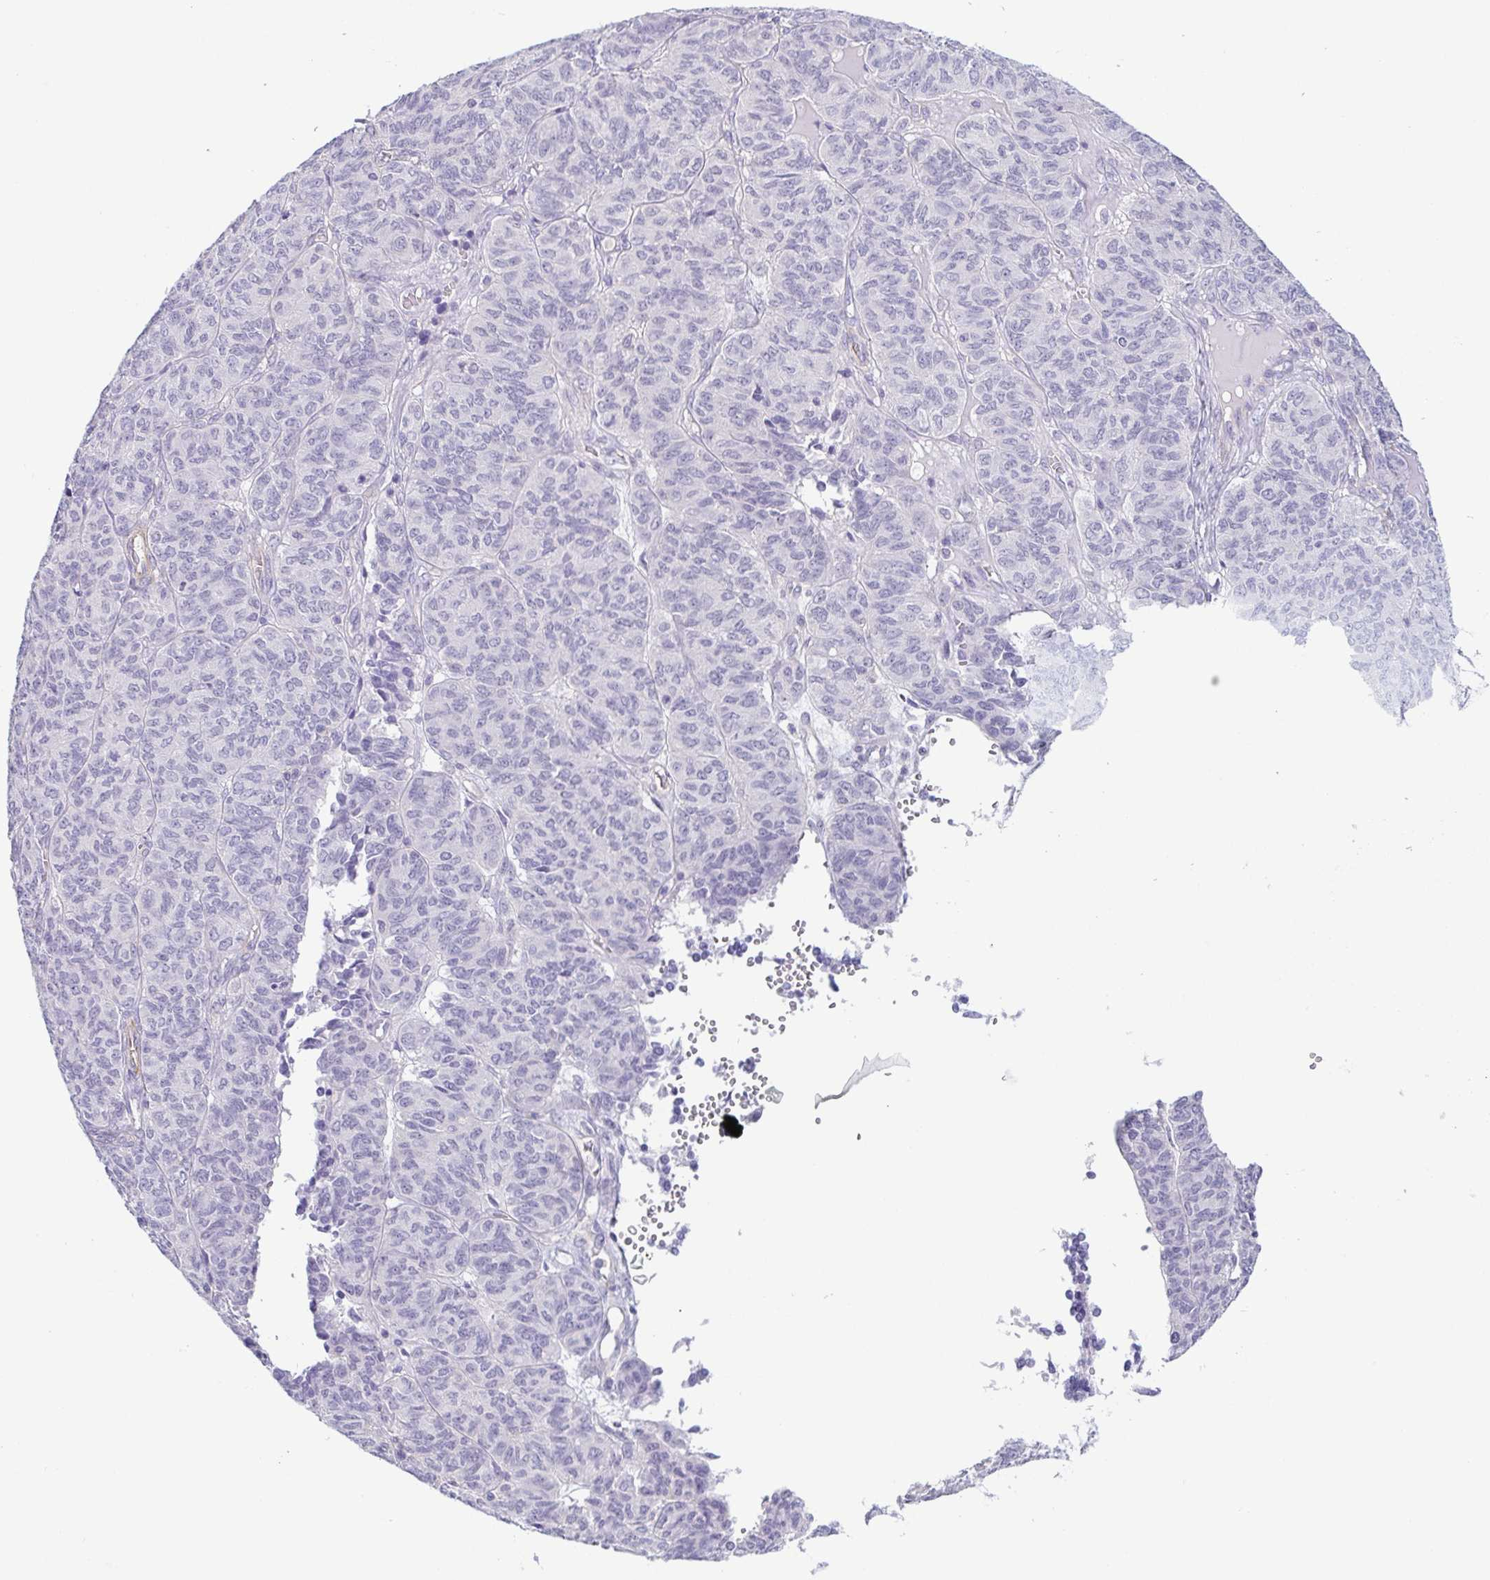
{"staining": {"intensity": "negative", "quantity": "none", "location": "none"}, "tissue": "ovarian cancer", "cell_type": "Tumor cells", "image_type": "cancer", "snomed": [{"axis": "morphology", "description": "Carcinoma, endometroid"}, {"axis": "topography", "description": "Ovary"}], "caption": "Micrograph shows no significant protein positivity in tumor cells of ovarian cancer (endometroid carcinoma).", "gene": "COL17A1", "patient": {"sex": "female", "age": 80}}